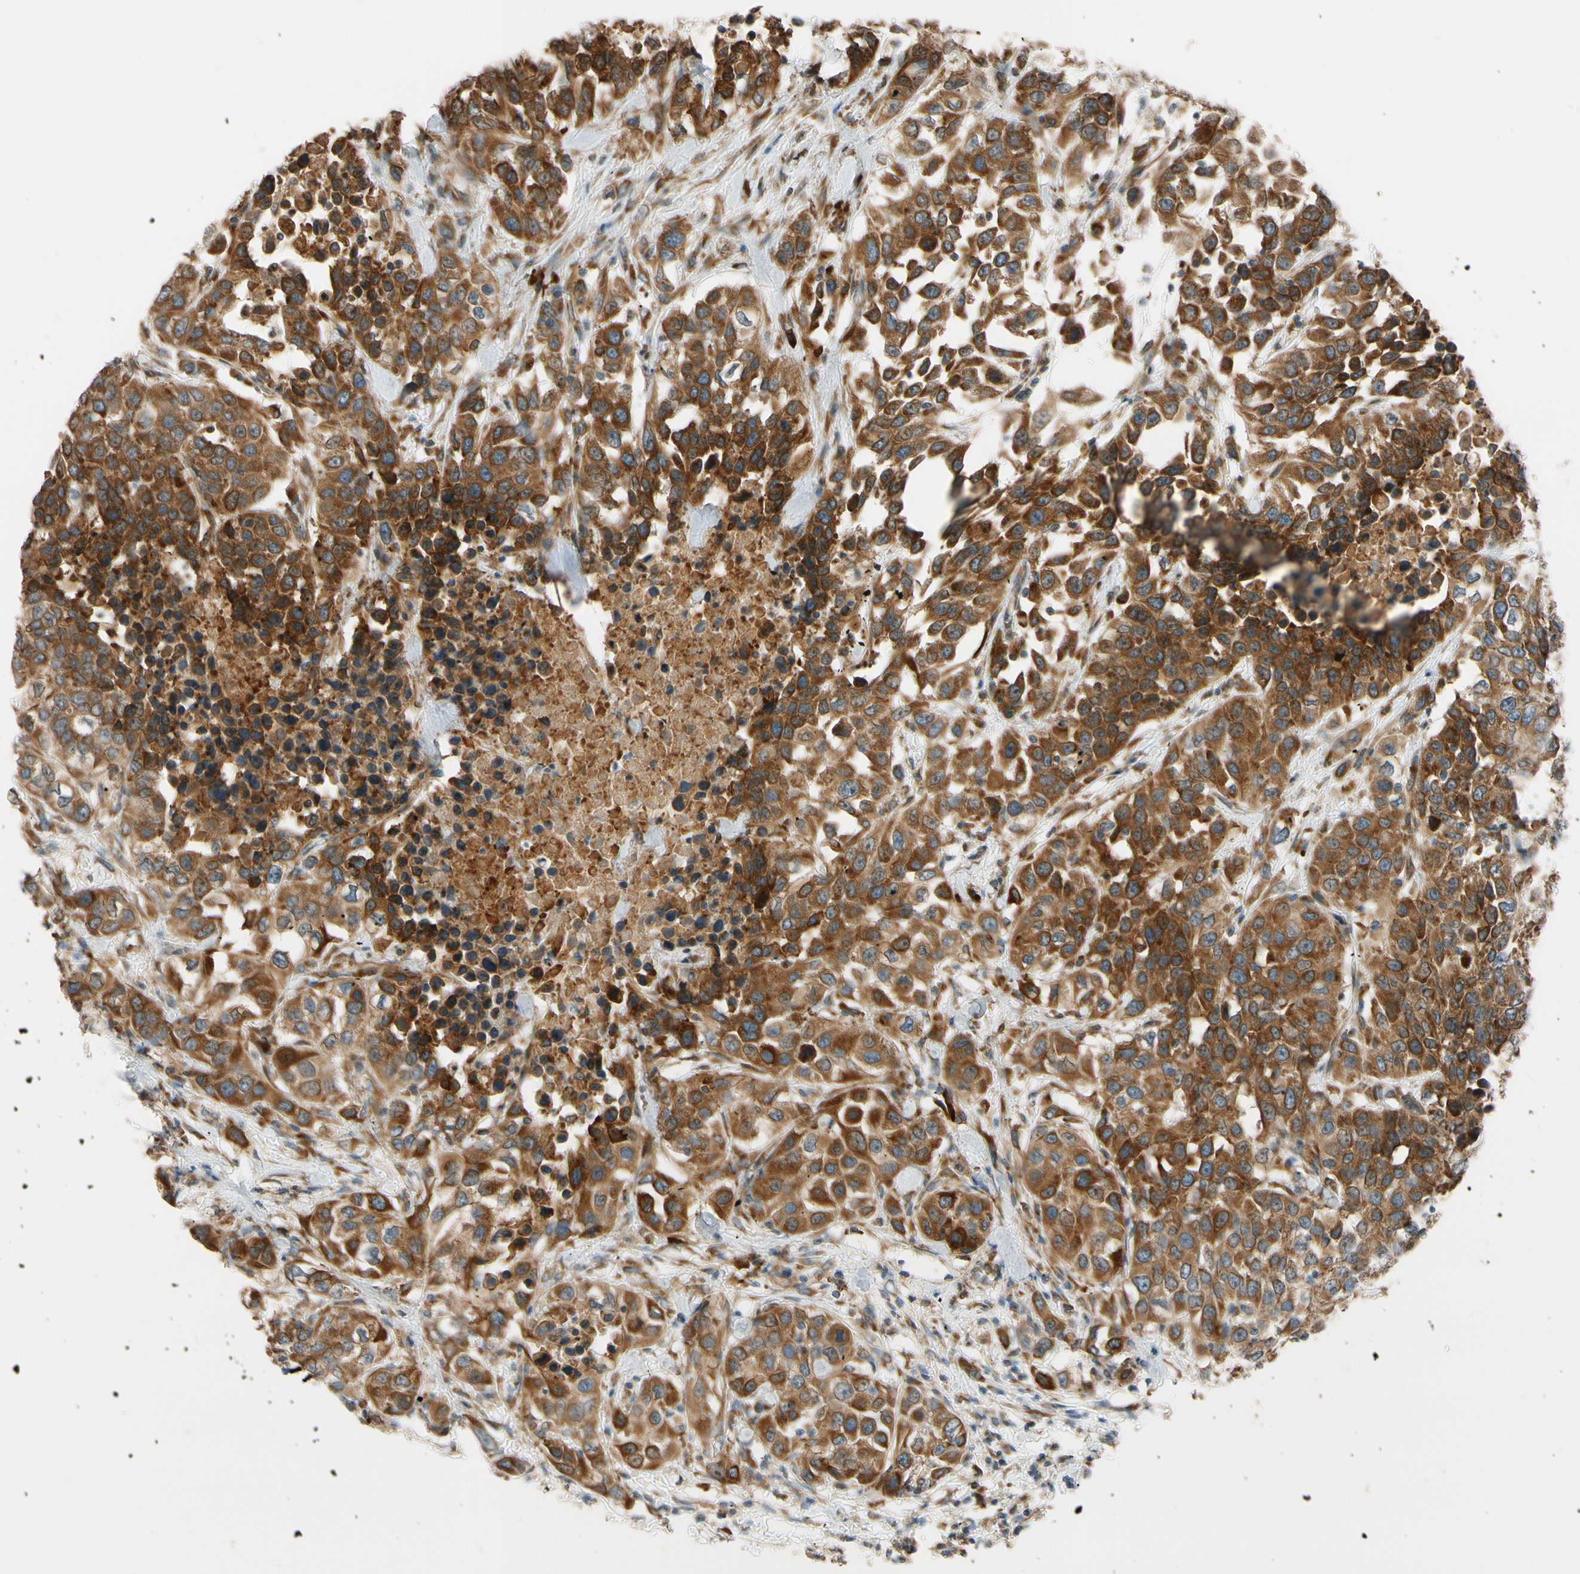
{"staining": {"intensity": "strong", "quantity": ">75%", "location": "cytoplasmic/membranous"}, "tissue": "urothelial cancer", "cell_type": "Tumor cells", "image_type": "cancer", "snomed": [{"axis": "morphology", "description": "Urothelial carcinoma, High grade"}, {"axis": "topography", "description": "Urinary bladder"}], "caption": "This micrograph shows high-grade urothelial carcinoma stained with immunohistochemistry to label a protein in brown. The cytoplasmic/membranous of tumor cells show strong positivity for the protein. Nuclei are counter-stained blue.", "gene": "RPN2", "patient": {"sex": "female", "age": 80}}